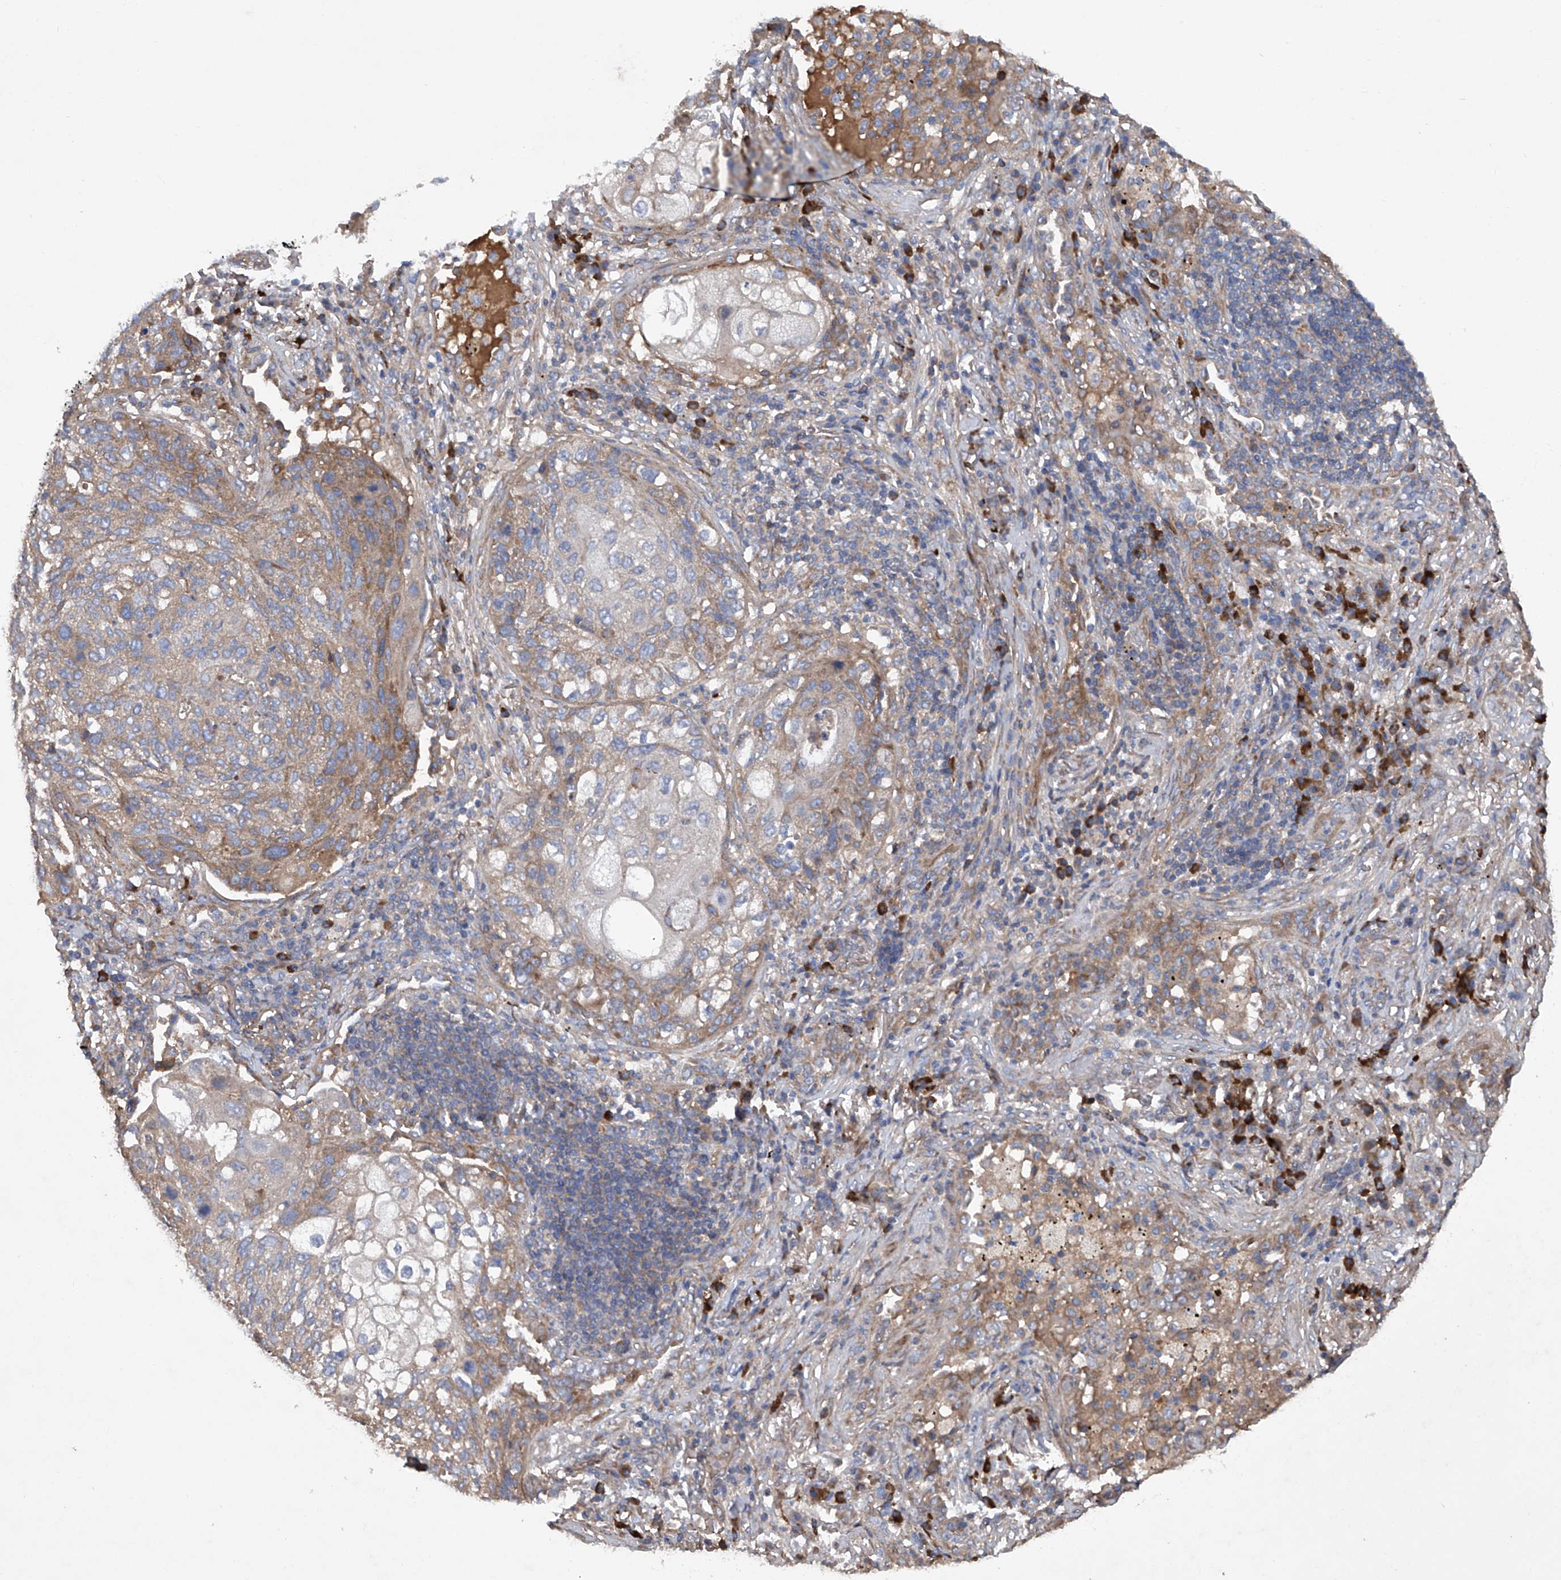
{"staining": {"intensity": "moderate", "quantity": "25%-75%", "location": "cytoplasmic/membranous"}, "tissue": "lung cancer", "cell_type": "Tumor cells", "image_type": "cancer", "snomed": [{"axis": "morphology", "description": "Squamous cell carcinoma, NOS"}, {"axis": "topography", "description": "Lung"}], "caption": "Lung cancer (squamous cell carcinoma) tissue demonstrates moderate cytoplasmic/membranous positivity in approximately 25%-75% of tumor cells", "gene": "ASCC3", "patient": {"sex": "female", "age": 63}}